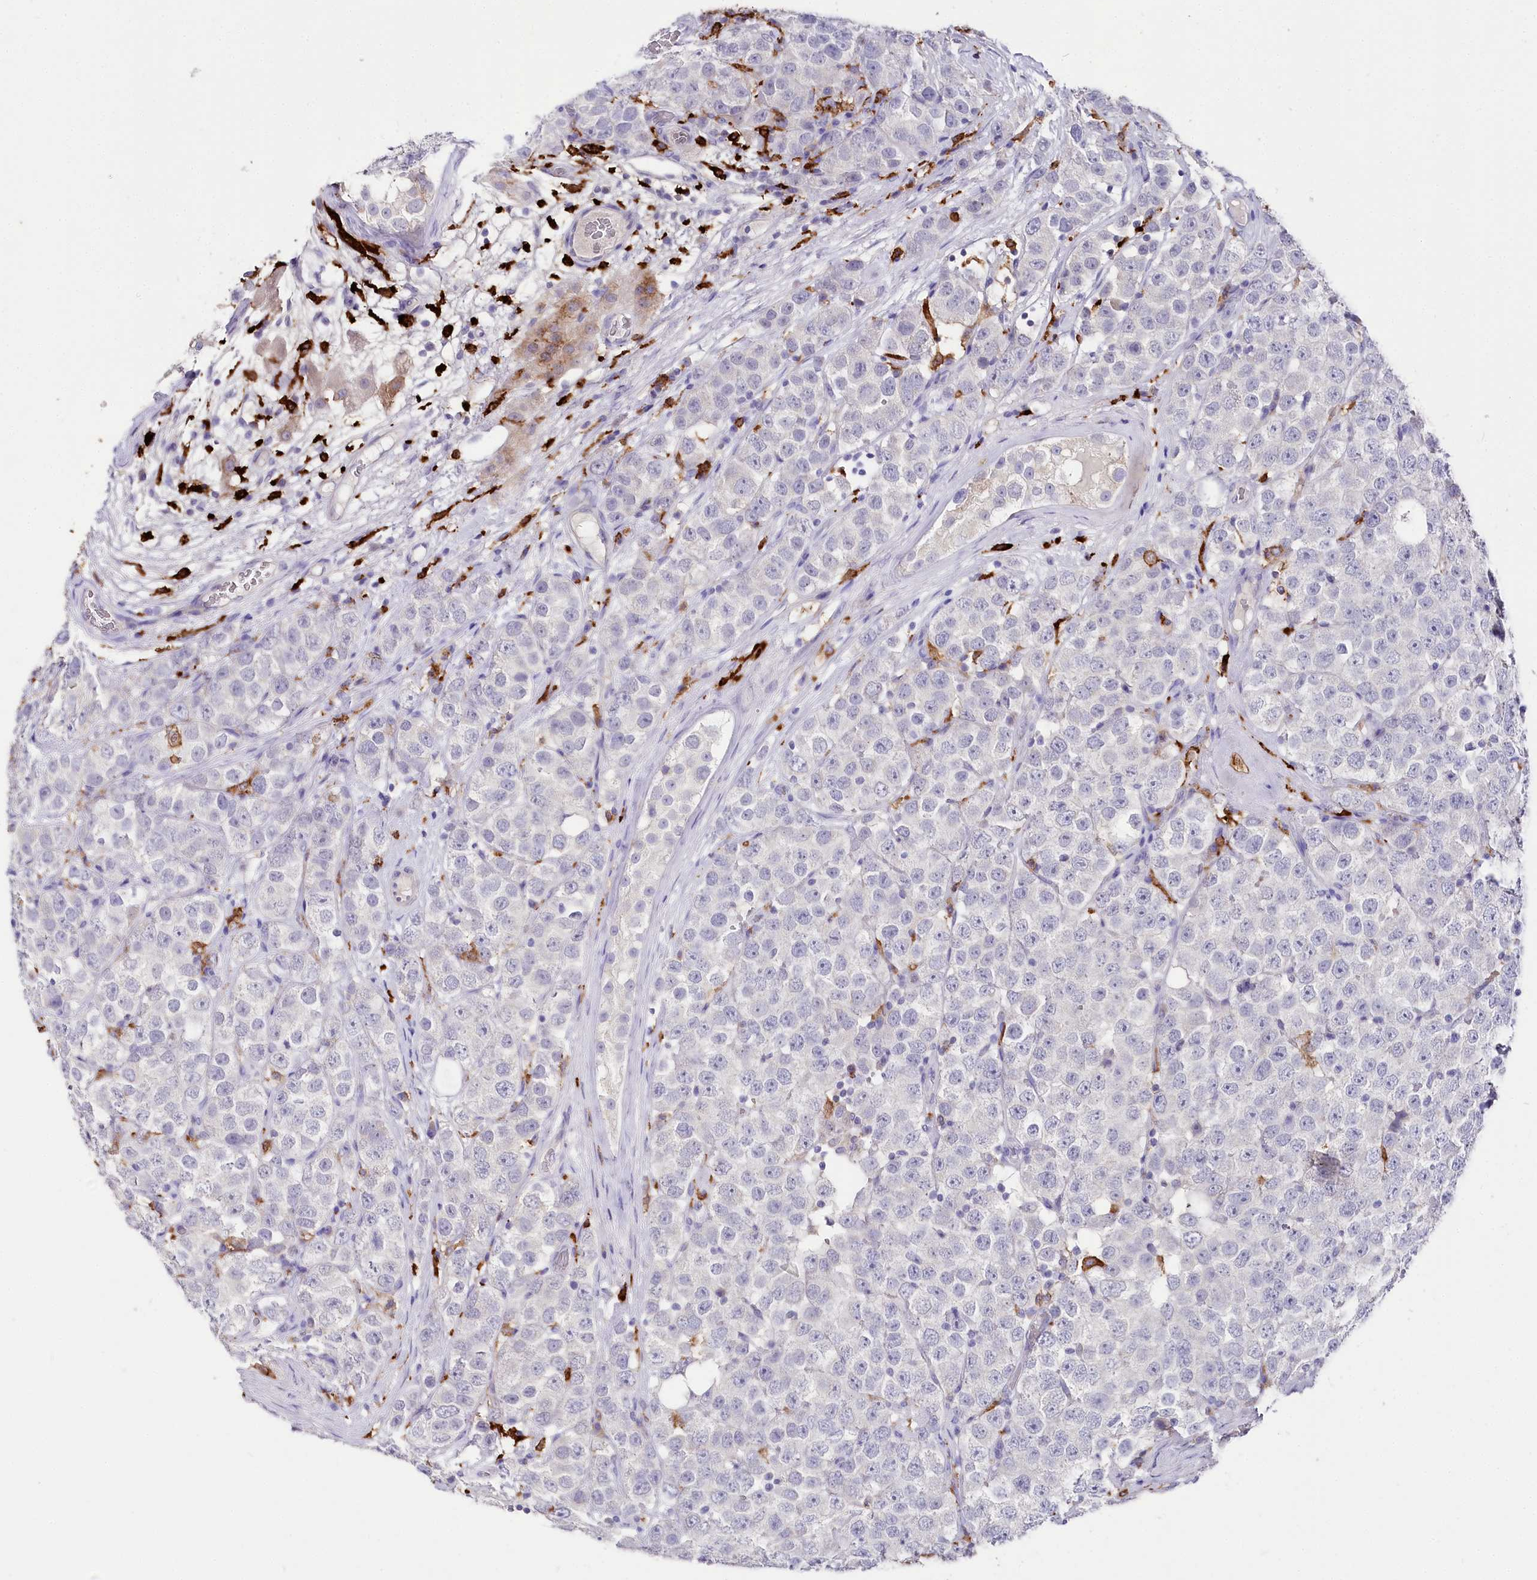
{"staining": {"intensity": "negative", "quantity": "none", "location": "none"}, "tissue": "testis cancer", "cell_type": "Tumor cells", "image_type": "cancer", "snomed": [{"axis": "morphology", "description": "Seminoma, NOS"}, {"axis": "topography", "description": "Testis"}], "caption": "Immunohistochemistry of testis seminoma shows no expression in tumor cells.", "gene": "CLEC4M", "patient": {"sex": "male", "age": 28}}